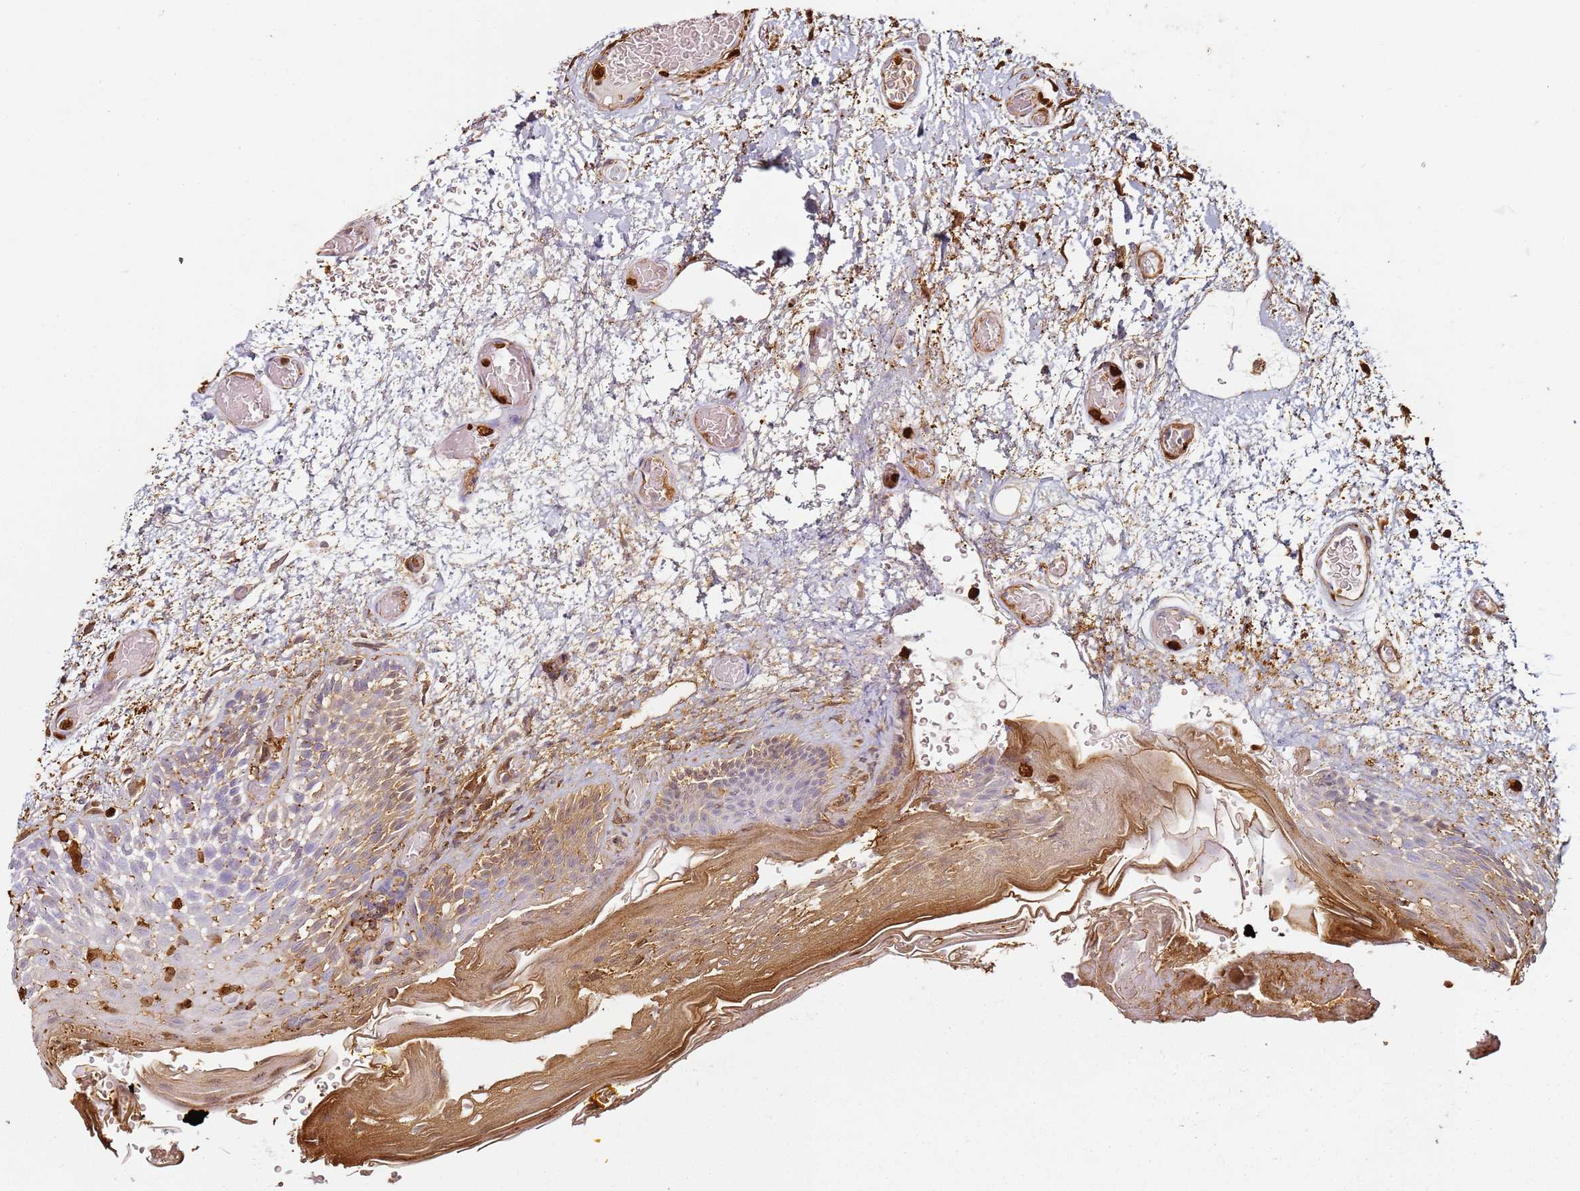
{"staining": {"intensity": "strong", "quantity": "<25%", "location": "cytoplasmic/membranous,nuclear"}, "tissue": "oral mucosa", "cell_type": "Squamous epithelial cells", "image_type": "normal", "snomed": [{"axis": "morphology", "description": "Normal tissue, NOS"}, {"axis": "morphology", "description": "Squamous cell carcinoma, NOS"}, {"axis": "topography", "description": "Oral tissue"}, {"axis": "topography", "description": "Tounge, NOS"}, {"axis": "topography", "description": "Head-Neck"}], "caption": "Immunohistochemistry (IHC) (DAB (3,3'-diaminobenzidine)) staining of normal oral mucosa displays strong cytoplasmic/membranous,nuclear protein staining in about <25% of squamous epithelial cells. (Brightfield microscopy of DAB IHC at high magnification).", "gene": "S100A4", "patient": {"sex": "male", "age": 76}}